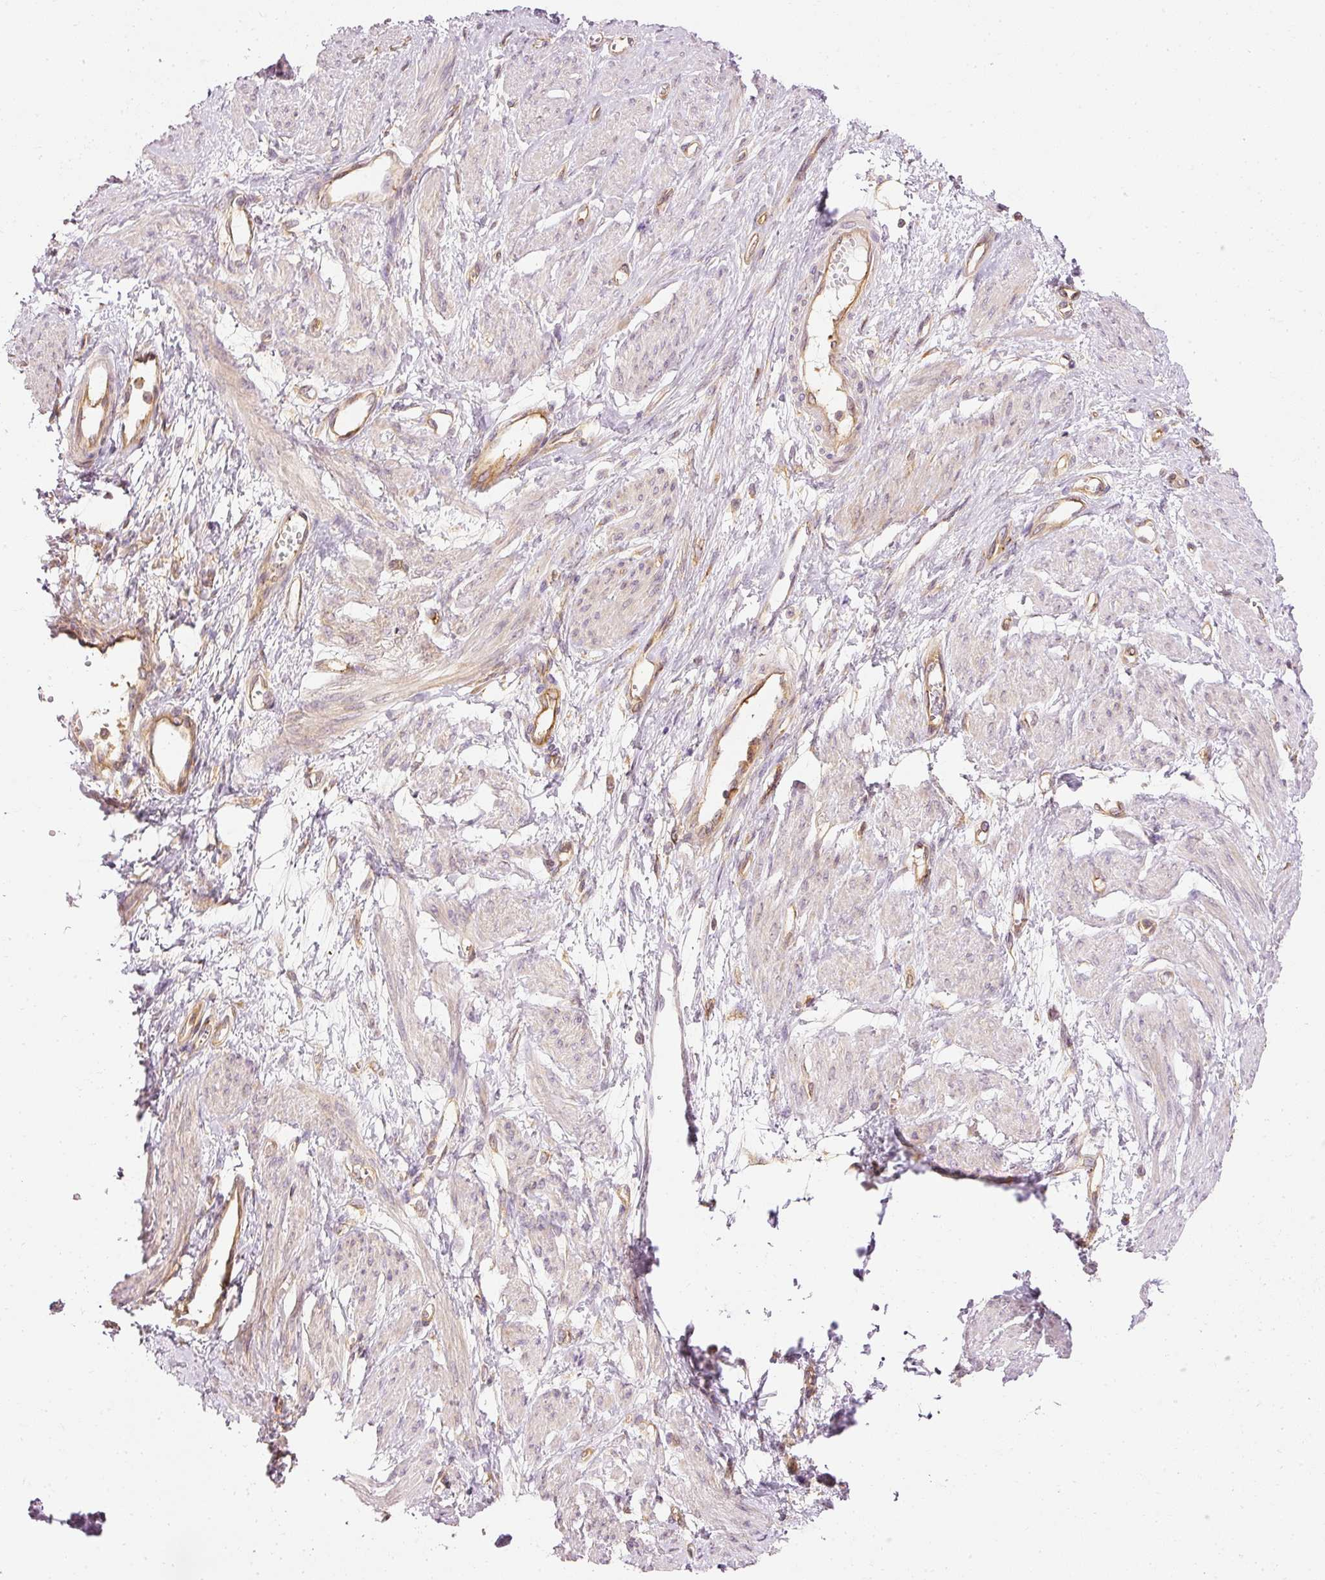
{"staining": {"intensity": "weak", "quantity": "25%-75%", "location": "cytoplasmic/membranous"}, "tissue": "smooth muscle", "cell_type": "Smooth muscle cells", "image_type": "normal", "snomed": [{"axis": "morphology", "description": "Normal tissue, NOS"}, {"axis": "topography", "description": "Smooth muscle"}, {"axis": "topography", "description": "Uterus"}], "caption": "Smooth muscle stained for a protein (brown) demonstrates weak cytoplasmic/membranous positive positivity in about 25%-75% of smooth muscle cells.", "gene": "ARMH3", "patient": {"sex": "female", "age": 39}}